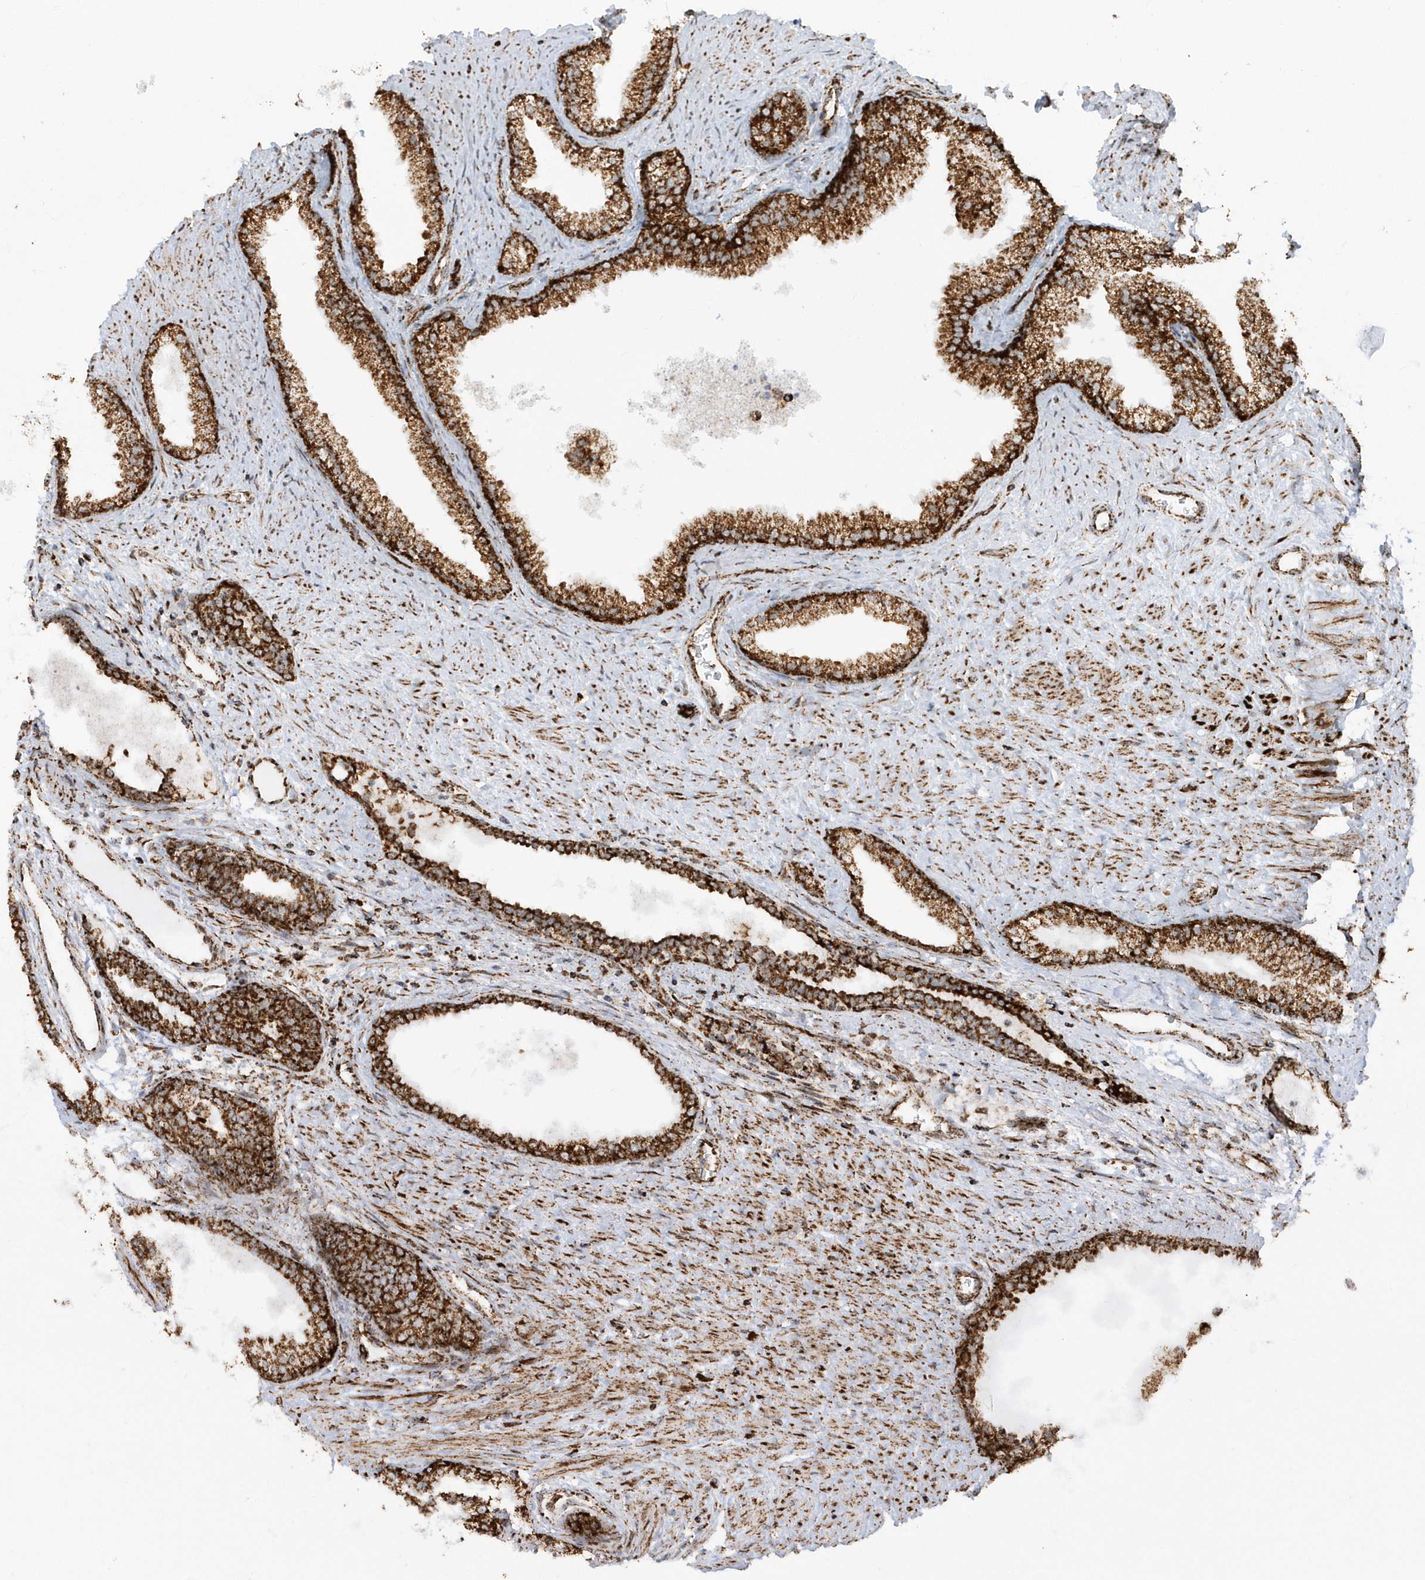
{"staining": {"intensity": "strong", "quantity": ">75%", "location": "cytoplasmic/membranous"}, "tissue": "prostate", "cell_type": "Glandular cells", "image_type": "normal", "snomed": [{"axis": "morphology", "description": "Normal tissue, NOS"}, {"axis": "topography", "description": "Prostate"}], "caption": "Immunohistochemistry (IHC) (DAB (3,3'-diaminobenzidine)) staining of benign prostate shows strong cytoplasmic/membranous protein positivity in approximately >75% of glandular cells. (DAB (3,3'-diaminobenzidine) IHC with brightfield microscopy, high magnification).", "gene": "CRY2", "patient": {"sex": "male", "age": 76}}